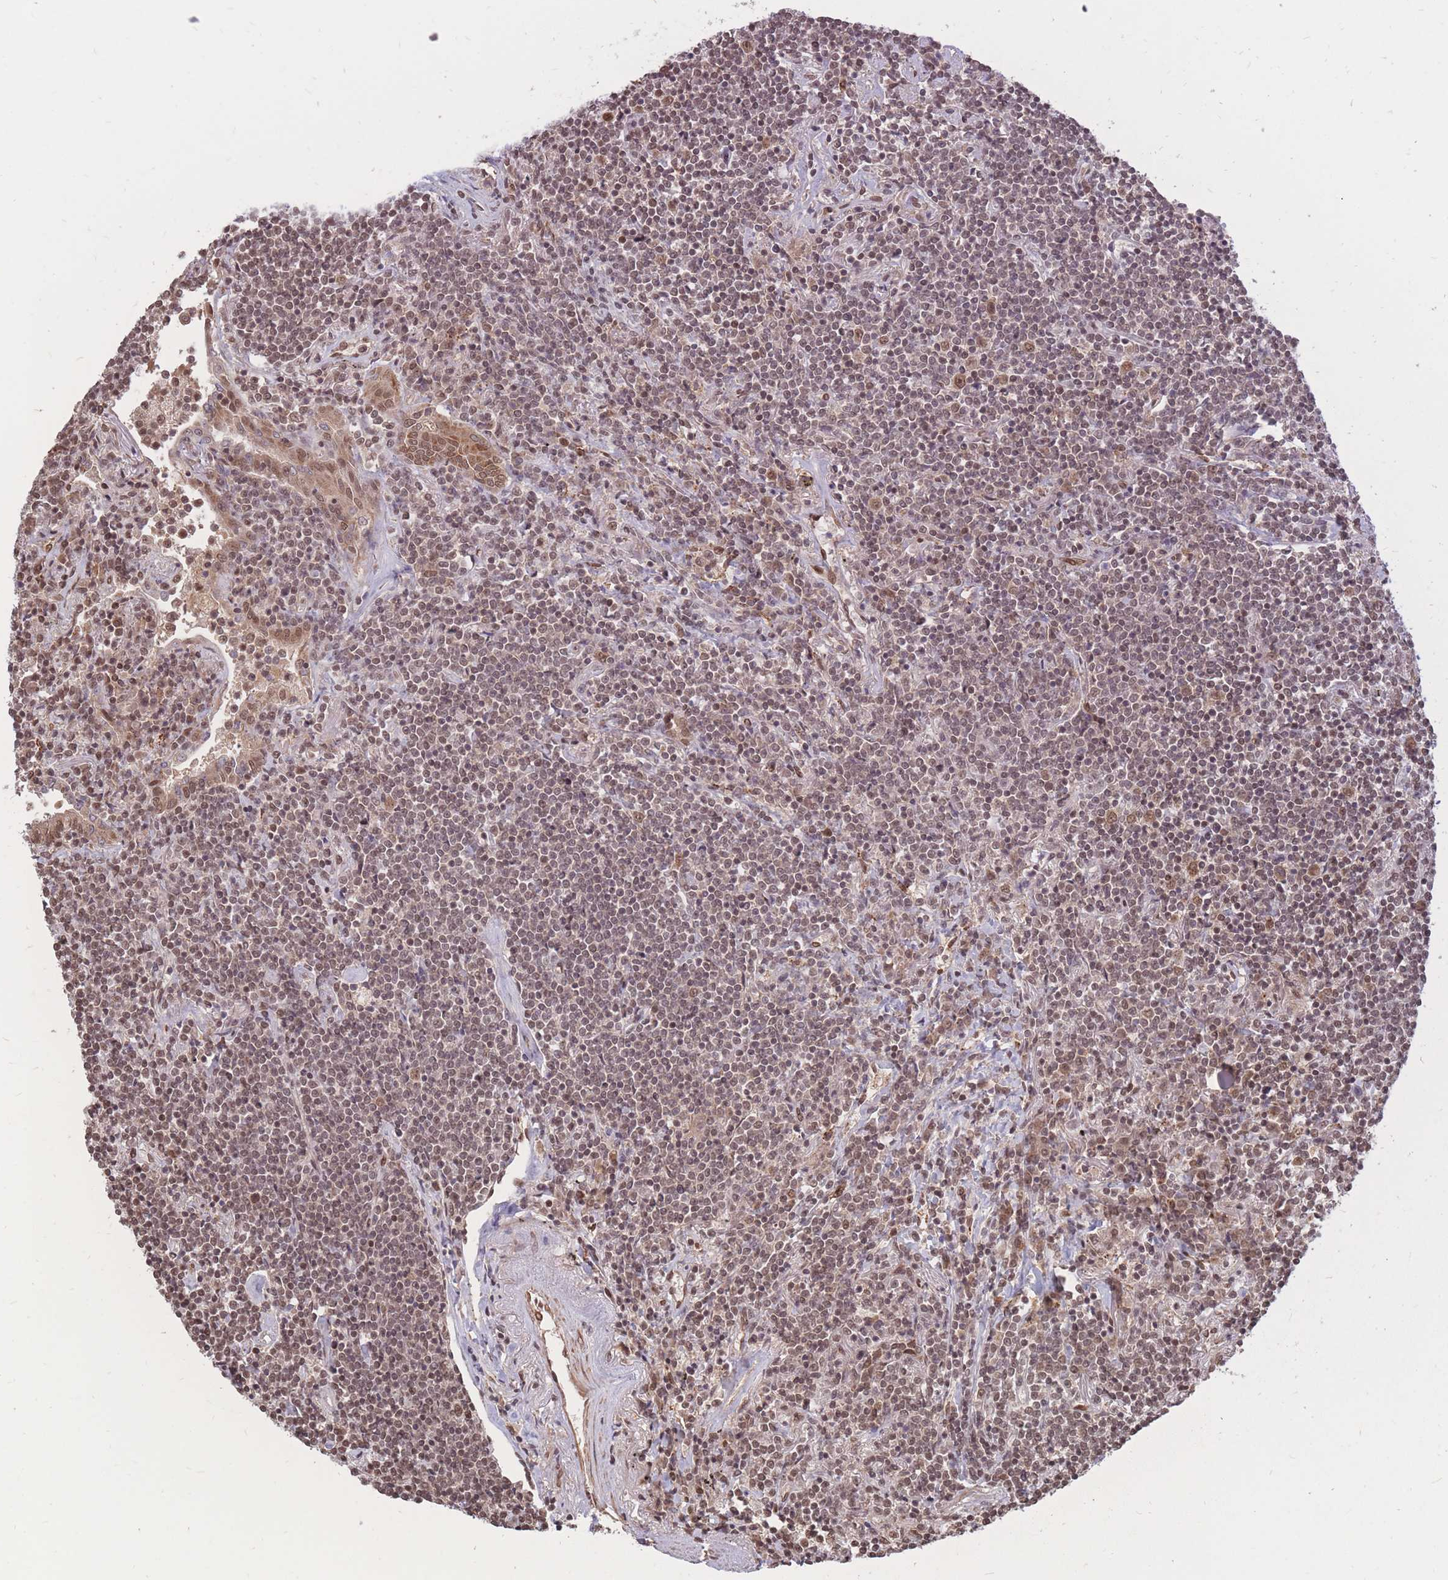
{"staining": {"intensity": "moderate", "quantity": ">75%", "location": "nuclear"}, "tissue": "lymphoma", "cell_type": "Tumor cells", "image_type": "cancer", "snomed": [{"axis": "morphology", "description": "Malignant lymphoma, non-Hodgkin's type, Low grade"}, {"axis": "topography", "description": "Lung"}], "caption": "The photomicrograph demonstrates staining of lymphoma, revealing moderate nuclear protein positivity (brown color) within tumor cells. (Stains: DAB in brown, nuclei in blue, Microscopy: brightfield microscopy at high magnification).", "gene": "SRA1", "patient": {"sex": "female", "age": 71}}